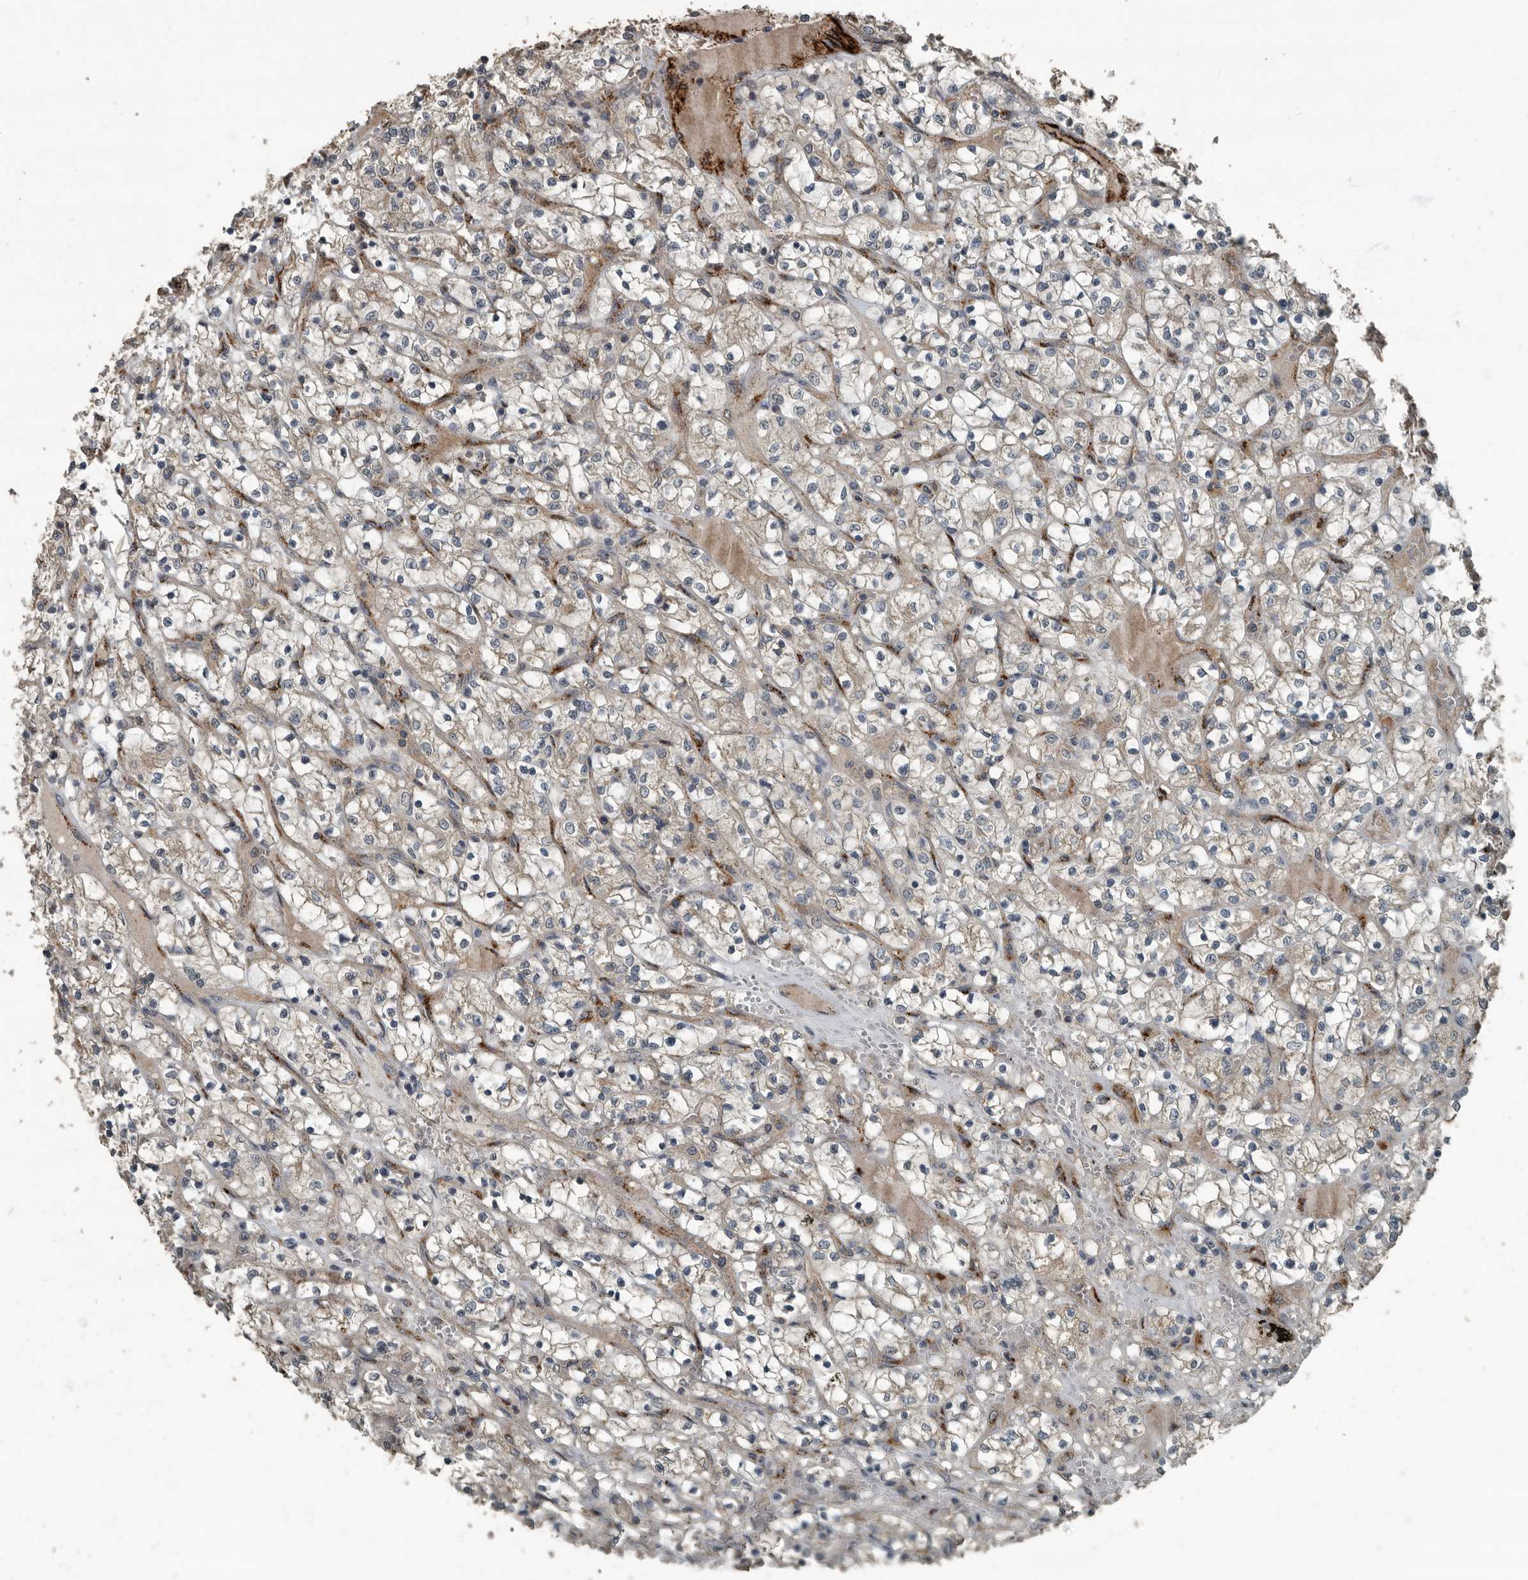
{"staining": {"intensity": "negative", "quantity": "none", "location": "none"}, "tissue": "renal cancer", "cell_type": "Tumor cells", "image_type": "cancer", "snomed": [{"axis": "morphology", "description": "Adenocarcinoma, NOS"}, {"axis": "topography", "description": "Kidney"}], "caption": "Protein analysis of adenocarcinoma (renal) shows no significant staining in tumor cells.", "gene": "IL15RA", "patient": {"sex": "female", "age": 69}}